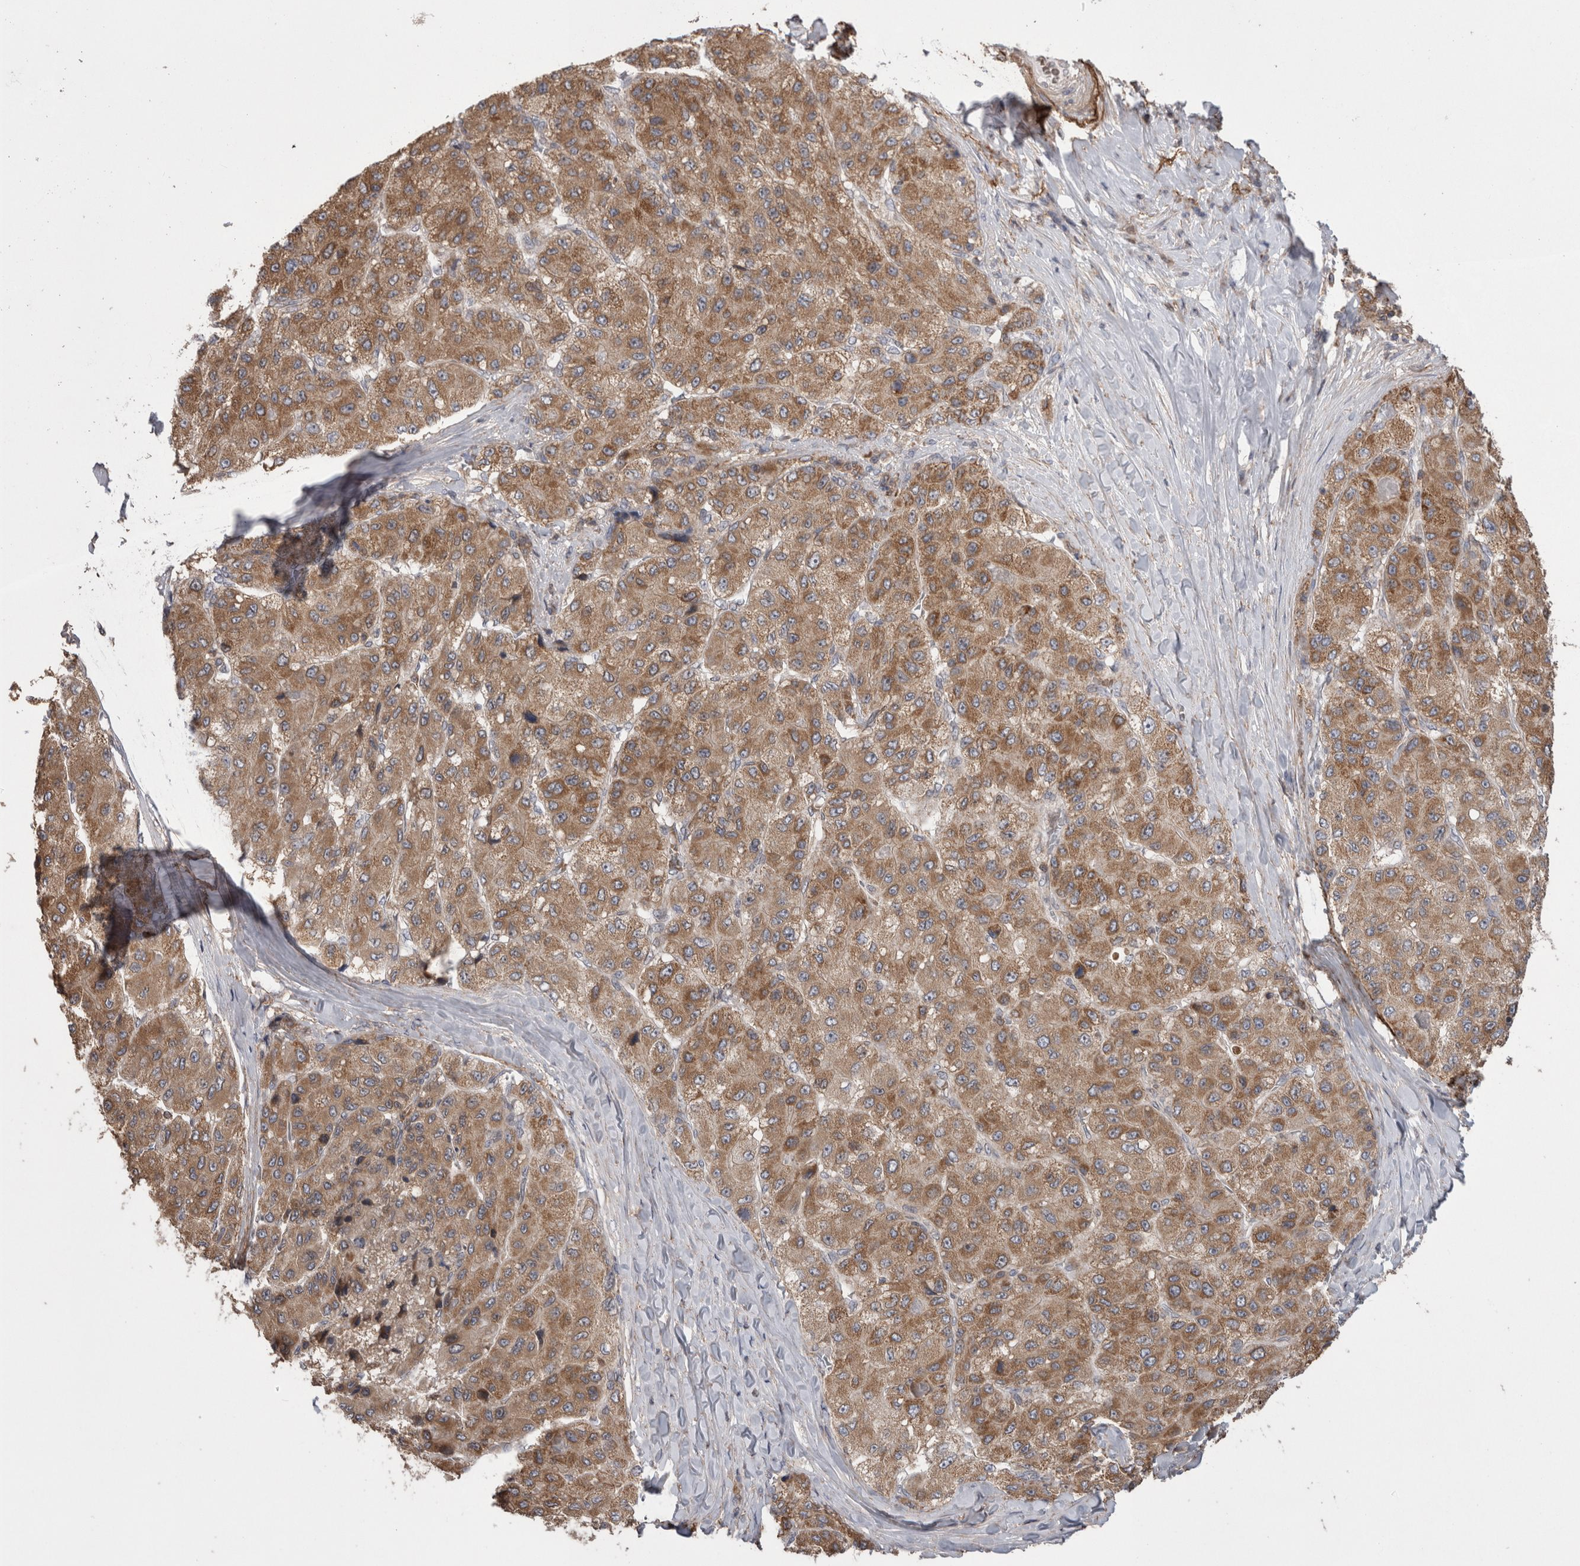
{"staining": {"intensity": "moderate", "quantity": ">75%", "location": "cytoplasmic/membranous,nuclear"}, "tissue": "liver cancer", "cell_type": "Tumor cells", "image_type": "cancer", "snomed": [{"axis": "morphology", "description": "Carcinoma, Hepatocellular, NOS"}, {"axis": "topography", "description": "Liver"}], "caption": "Immunohistochemical staining of hepatocellular carcinoma (liver) shows medium levels of moderate cytoplasmic/membranous and nuclear staining in about >75% of tumor cells.", "gene": "DARS2", "patient": {"sex": "male", "age": 80}}